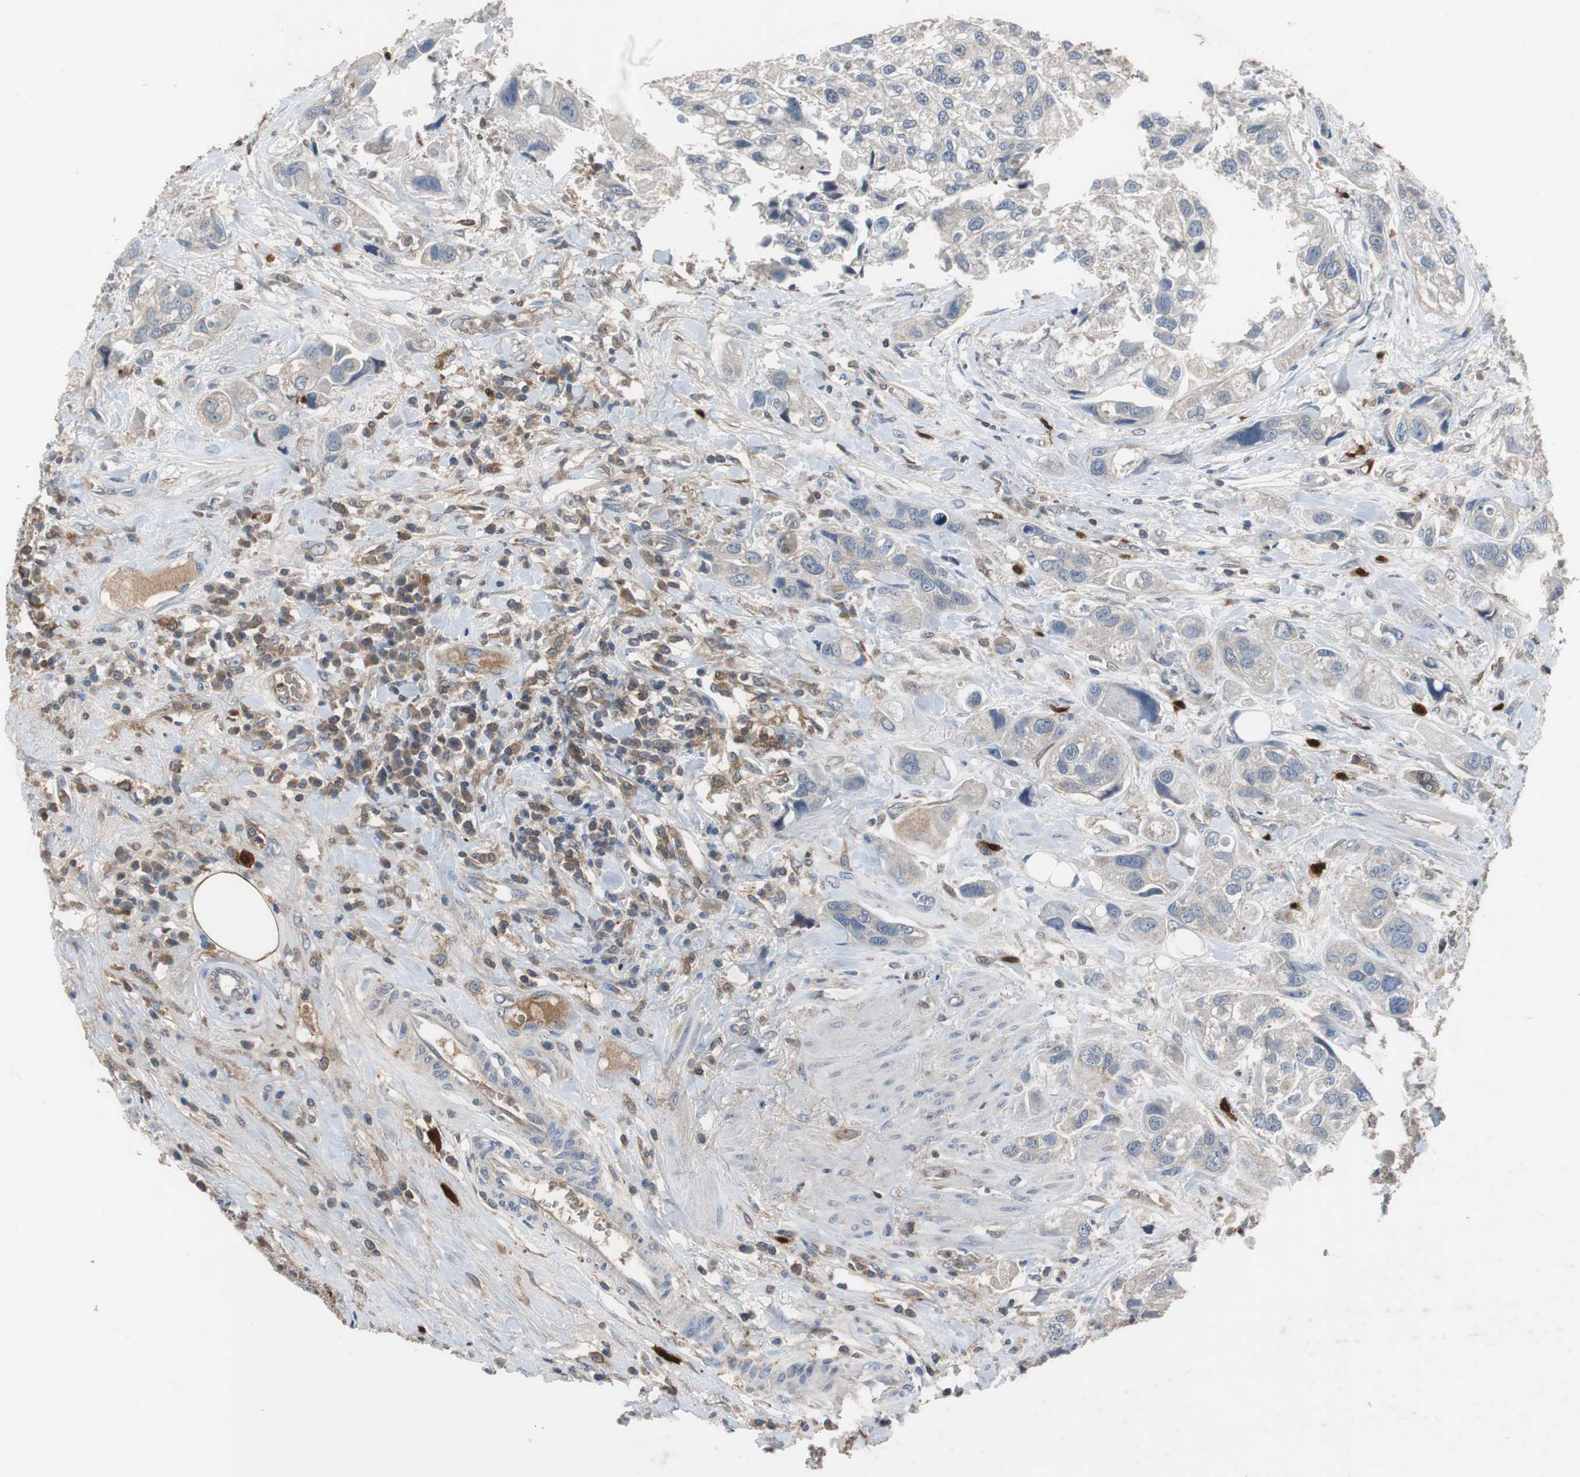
{"staining": {"intensity": "weak", "quantity": "25%-75%", "location": "cytoplasmic/membranous"}, "tissue": "urothelial cancer", "cell_type": "Tumor cells", "image_type": "cancer", "snomed": [{"axis": "morphology", "description": "Urothelial carcinoma, High grade"}, {"axis": "topography", "description": "Urinary bladder"}], "caption": "Urothelial cancer tissue shows weak cytoplasmic/membranous expression in approximately 25%-75% of tumor cells, visualized by immunohistochemistry.", "gene": "CALB2", "patient": {"sex": "female", "age": 64}}